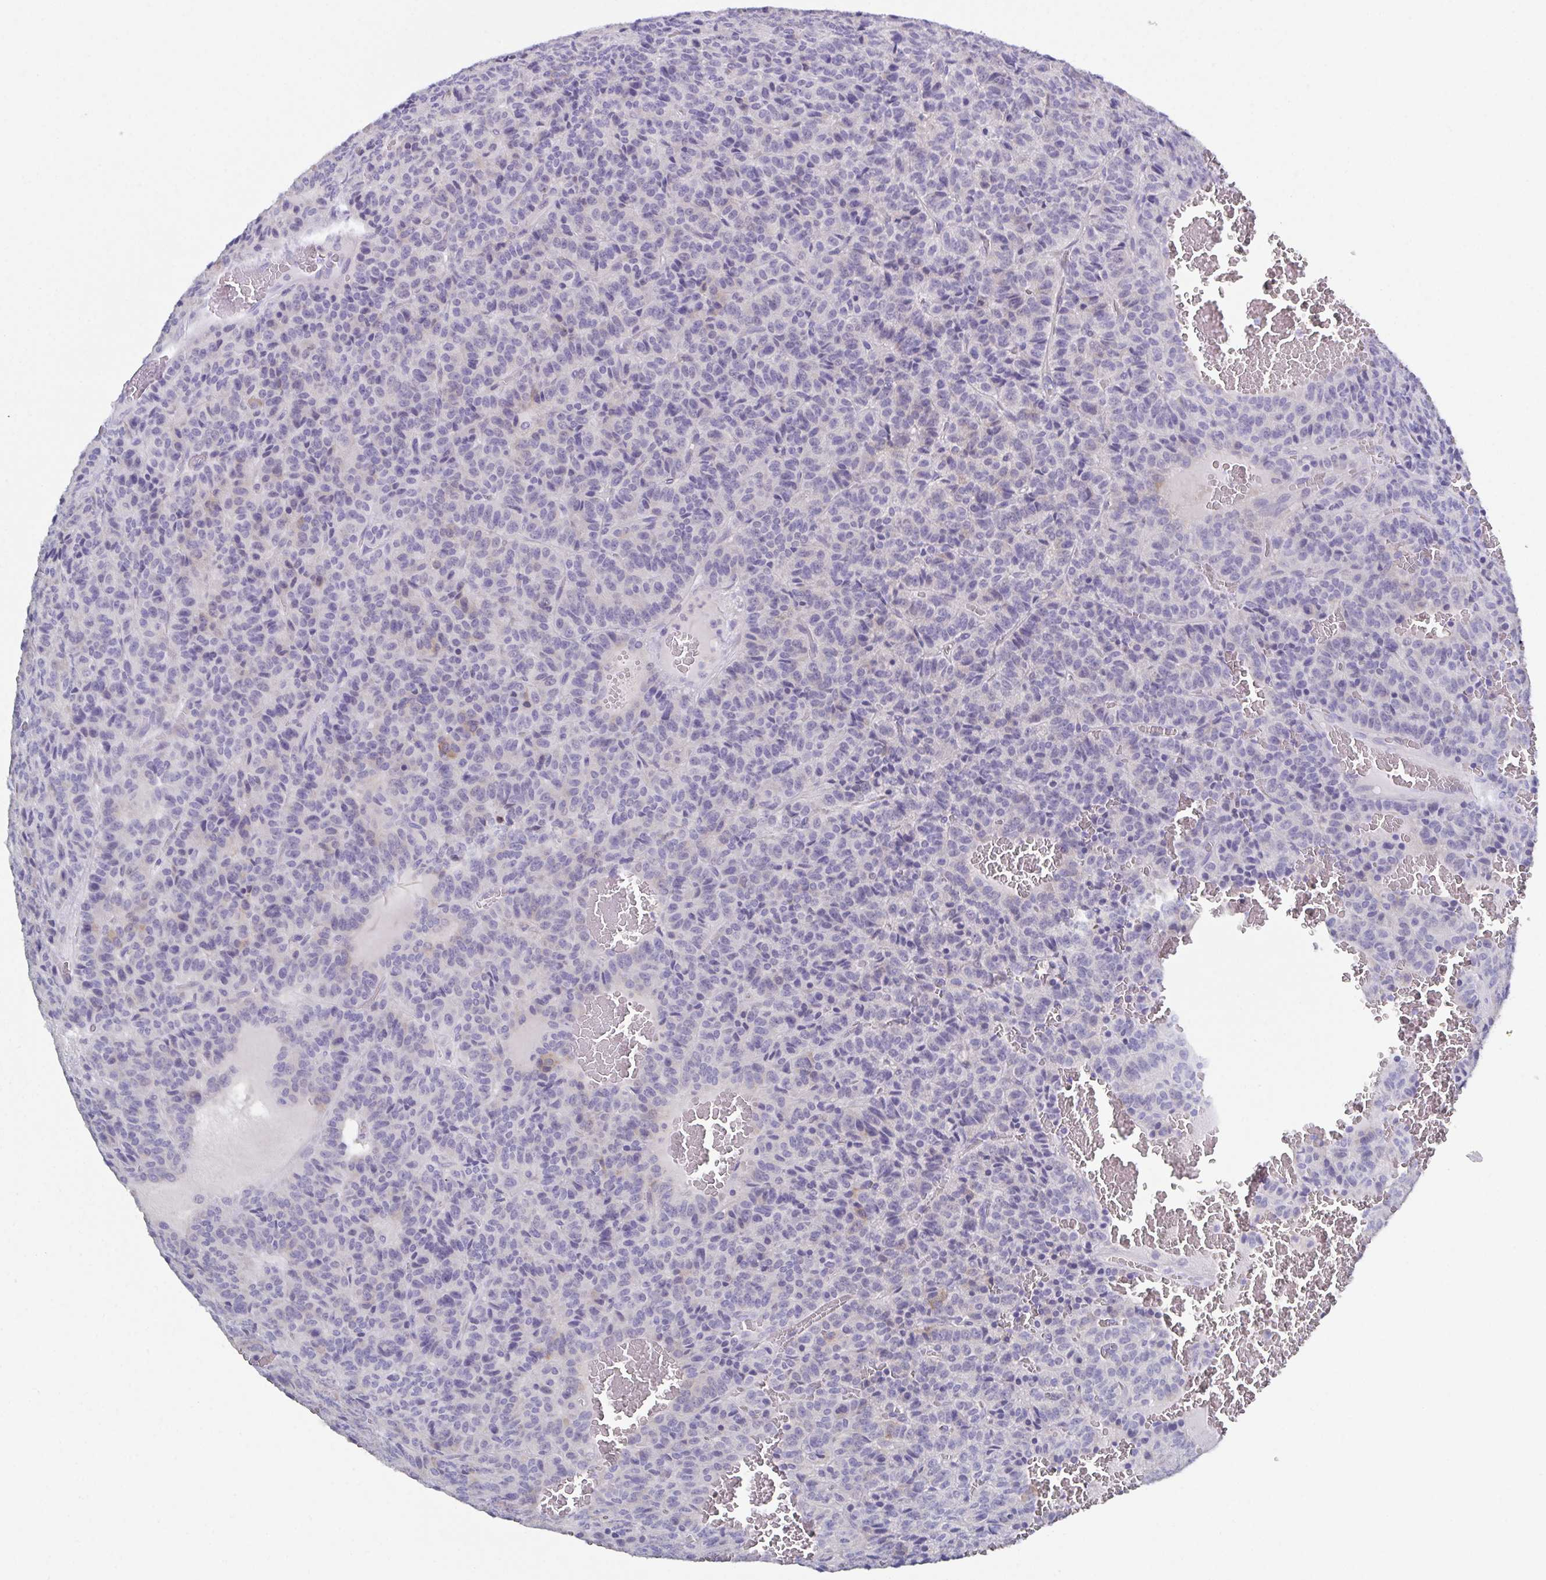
{"staining": {"intensity": "negative", "quantity": "none", "location": "none"}, "tissue": "carcinoid", "cell_type": "Tumor cells", "image_type": "cancer", "snomed": [{"axis": "morphology", "description": "Carcinoid, malignant, NOS"}, {"axis": "topography", "description": "Lung"}], "caption": "This is a image of immunohistochemistry (IHC) staining of malignant carcinoid, which shows no staining in tumor cells.", "gene": "SSC4D", "patient": {"sex": "male", "age": 70}}